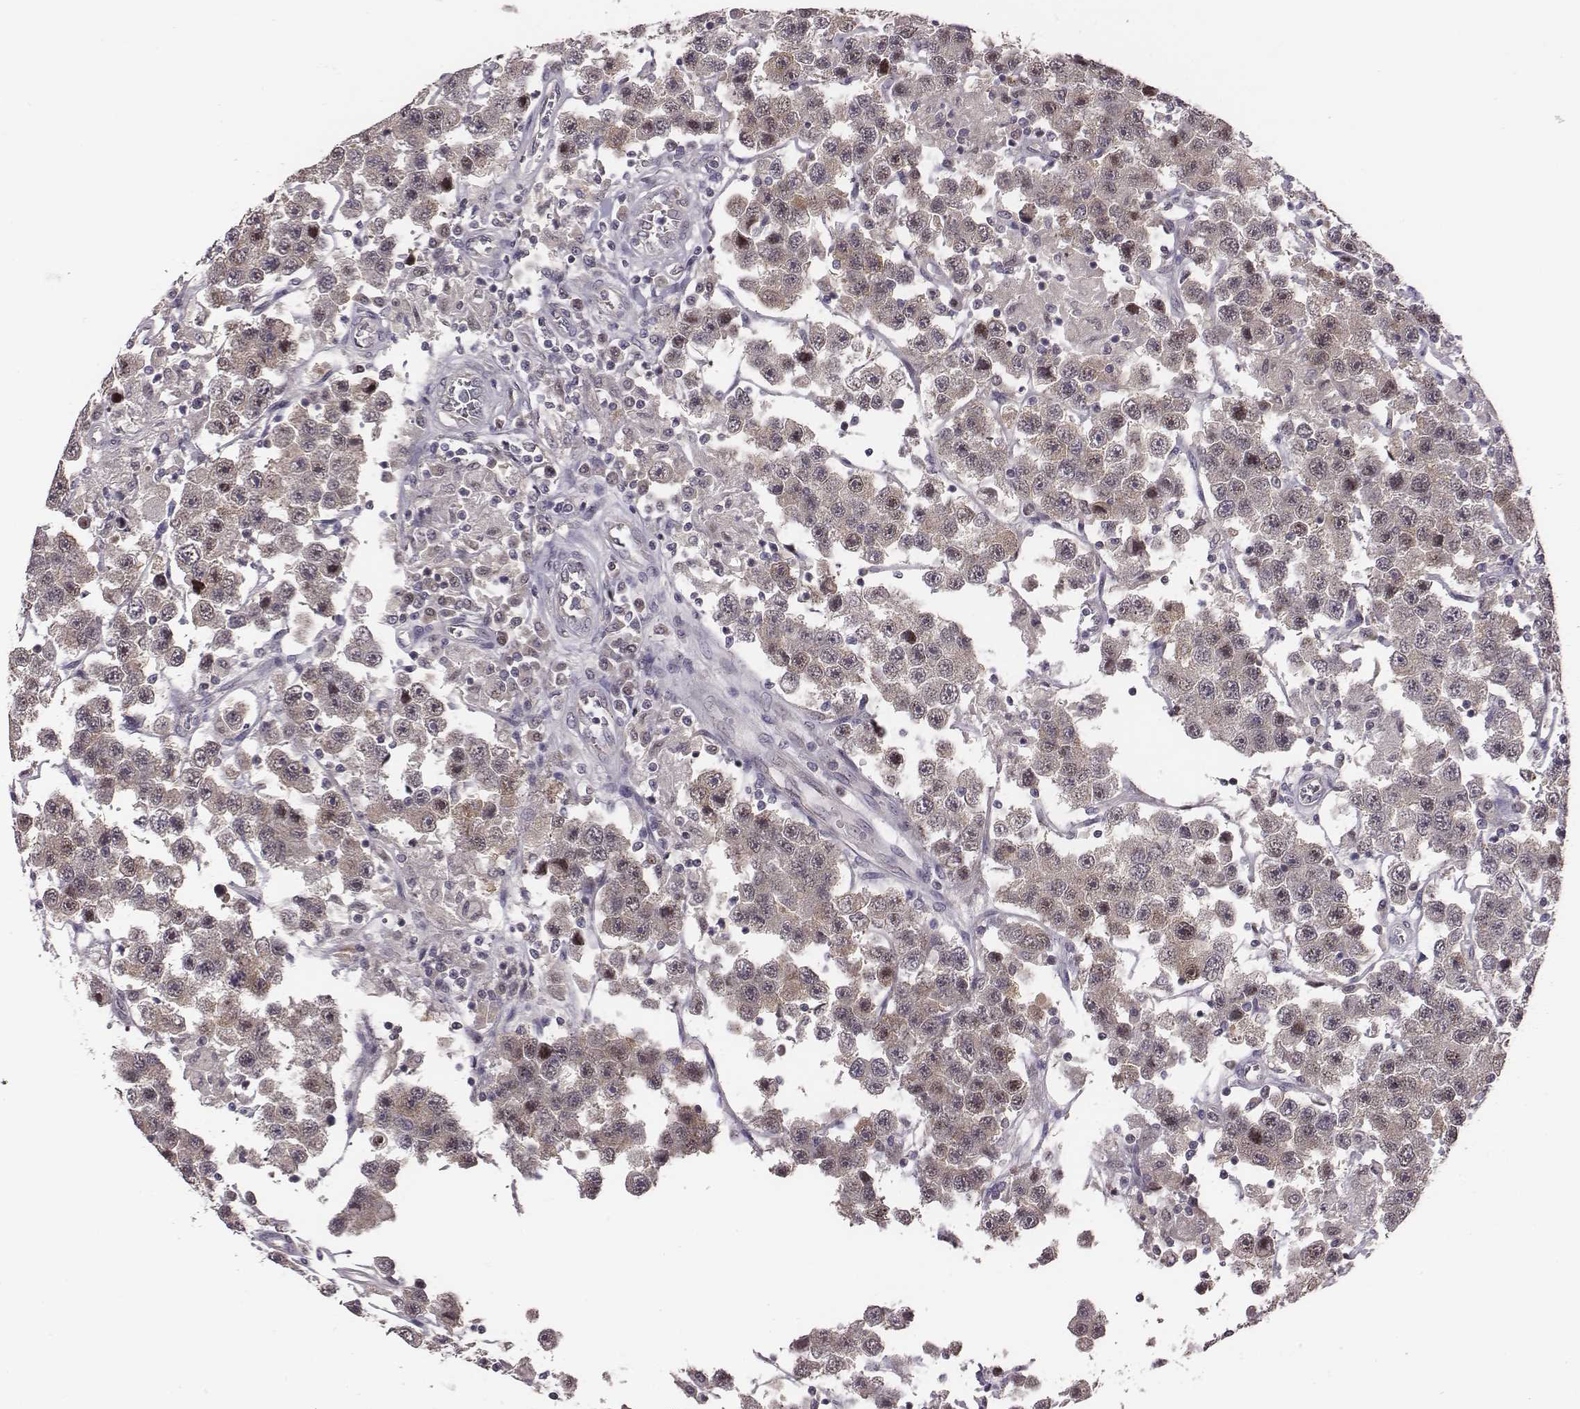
{"staining": {"intensity": "weak", "quantity": ">75%", "location": "cytoplasmic/membranous"}, "tissue": "testis cancer", "cell_type": "Tumor cells", "image_type": "cancer", "snomed": [{"axis": "morphology", "description": "Seminoma, NOS"}, {"axis": "topography", "description": "Testis"}], "caption": "This photomicrograph displays IHC staining of human testis cancer (seminoma), with low weak cytoplasmic/membranous staining in approximately >75% of tumor cells.", "gene": "SMURF2", "patient": {"sex": "male", "age": 45}}